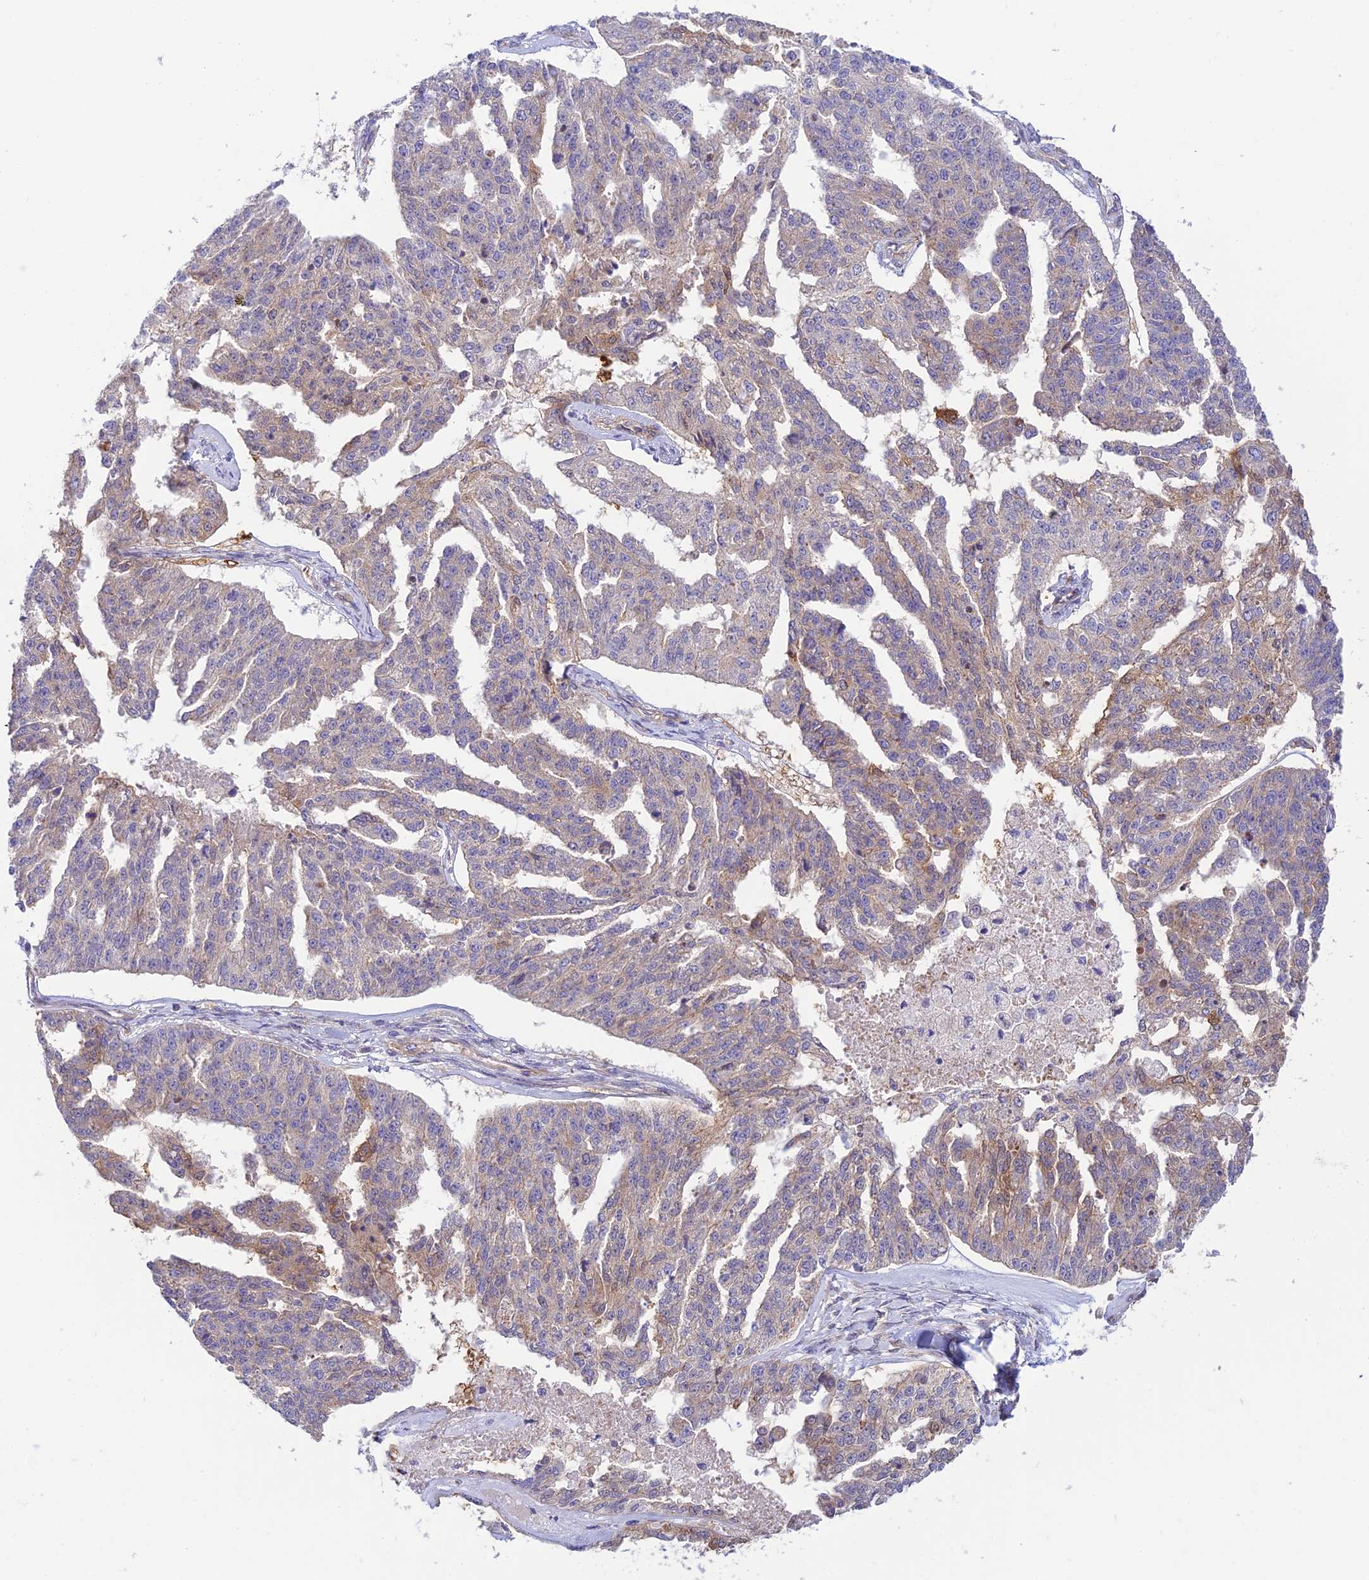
{"staining": {"intensity": "weak", "quantity": "25%-75%", "location": "cytoplasmic/membranous"}, "tissue": "ovarian cancer", "cell_type": "Tumor cells", "image_type": "cancer", "snomed": [{"axis": "morphology", "description": "Cystadenocarcinoma, serous, NOS"}, {"axis": "topography", "description": "Ovary"}], "caption": "IHC image of neoplastic tissue: ovarian cancer (serous cystadenocarcinoma) stained using immunohistochemistry (IHC) exhibits low levels of weak protein expression localized specifically in the cytoplasmic/membranous of tumor cells, appearing as a cytoplasmic/membranous brown color.", "gene": "PPP1R12C", "patient": {"sex": "female", "age": 58}}